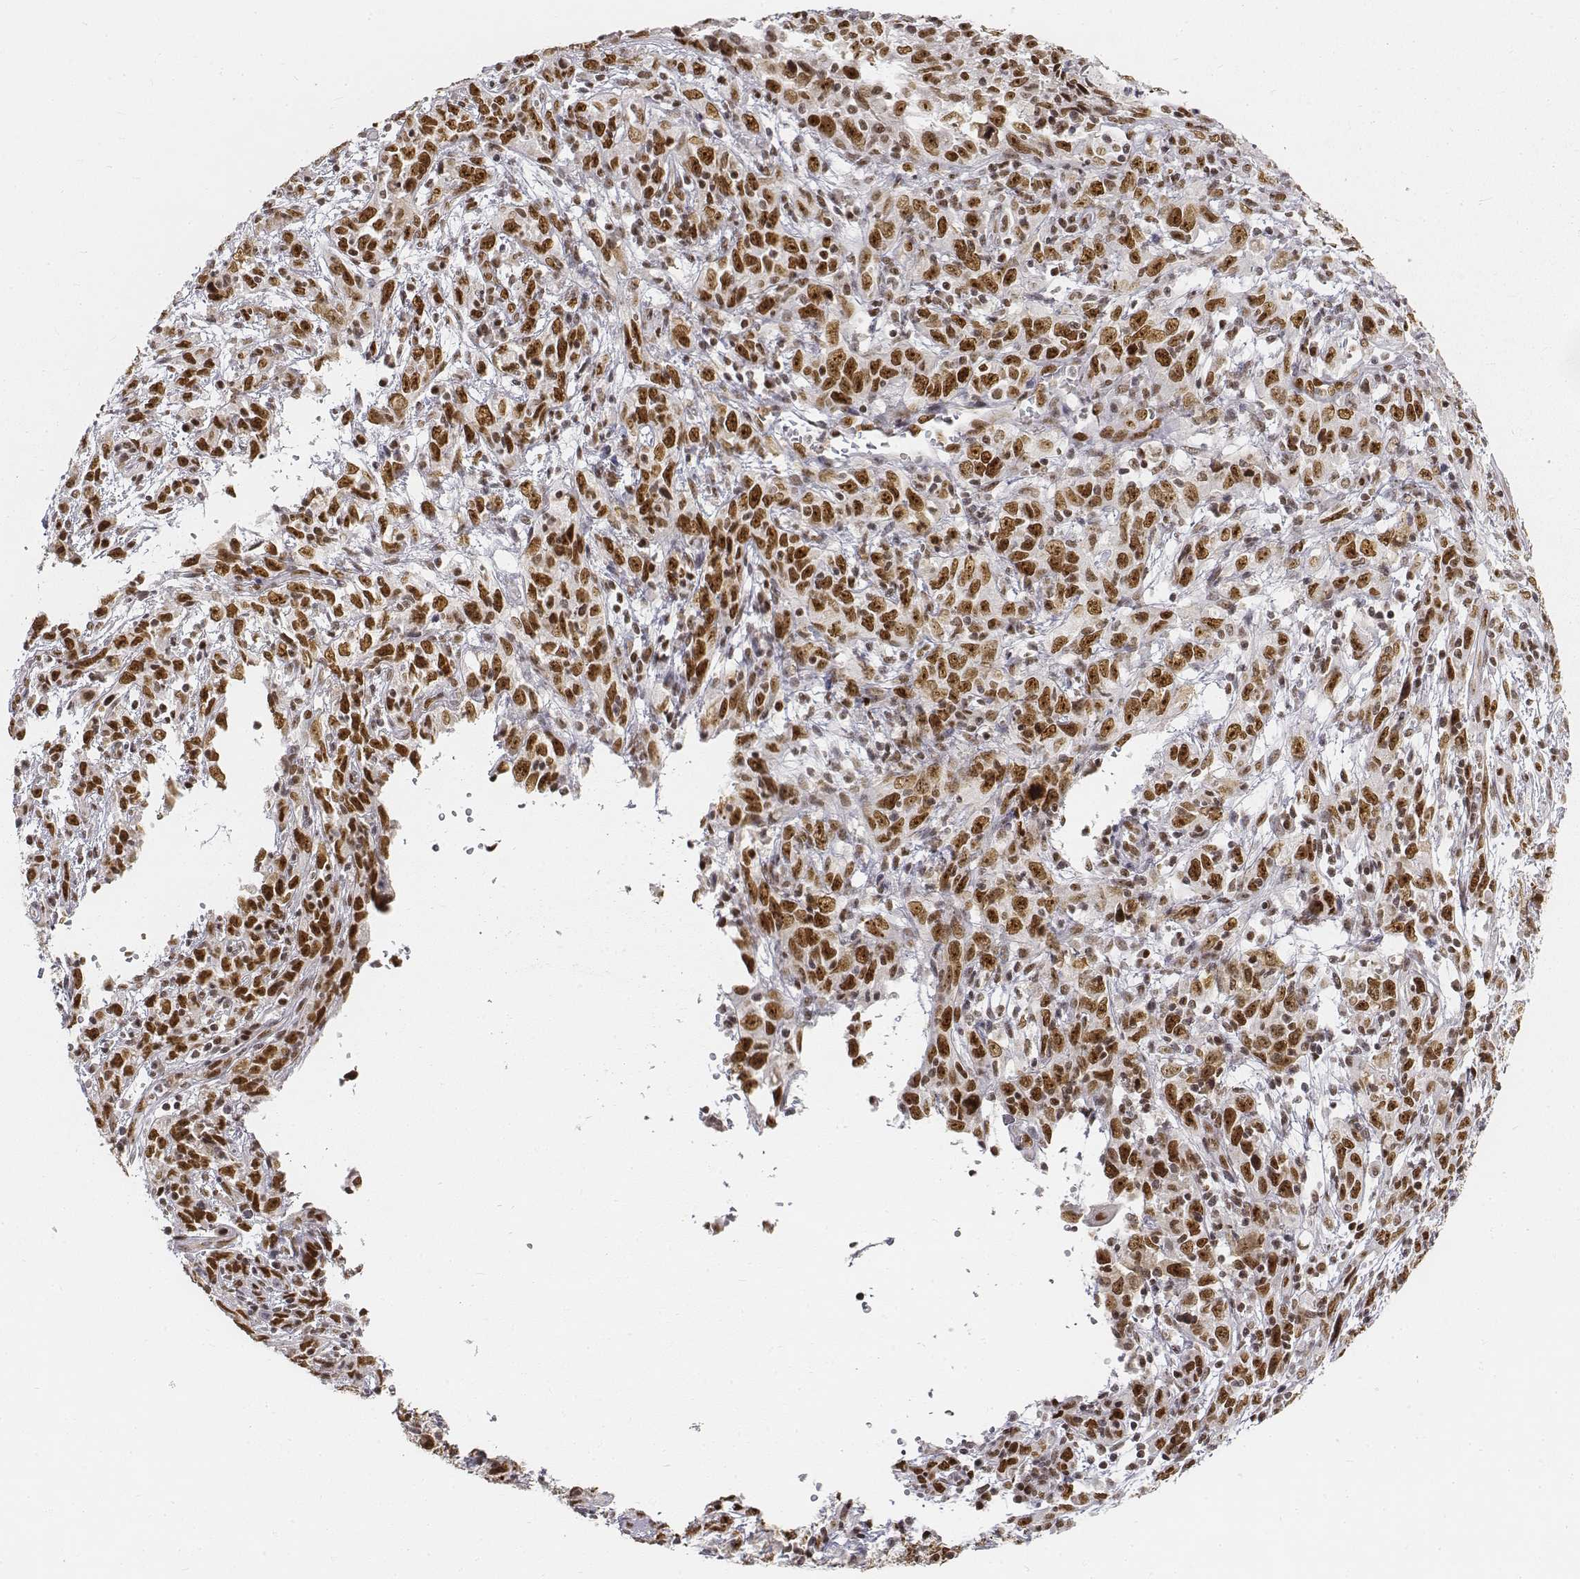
{"staining": {"intensity": "moderate", "quantity": ">75%", "location": "nuclear"}, "tissue": "cervical cancer", "cell_type": "Tumor cells", "image_type": "cancer", "snomed": [{"axis": "morphology", "description": "Adenocarcinoma, NOS"}, {"axis": "topography", "description": "Cervix"}], "caption": "Human adenocarcinoma (cervical) stained with a brown dye exhibits moderate nuclear positive staining in about >75% of tumor cells.", "gene": "PHF6", "patient": {"sex": "female", "age": 40}}